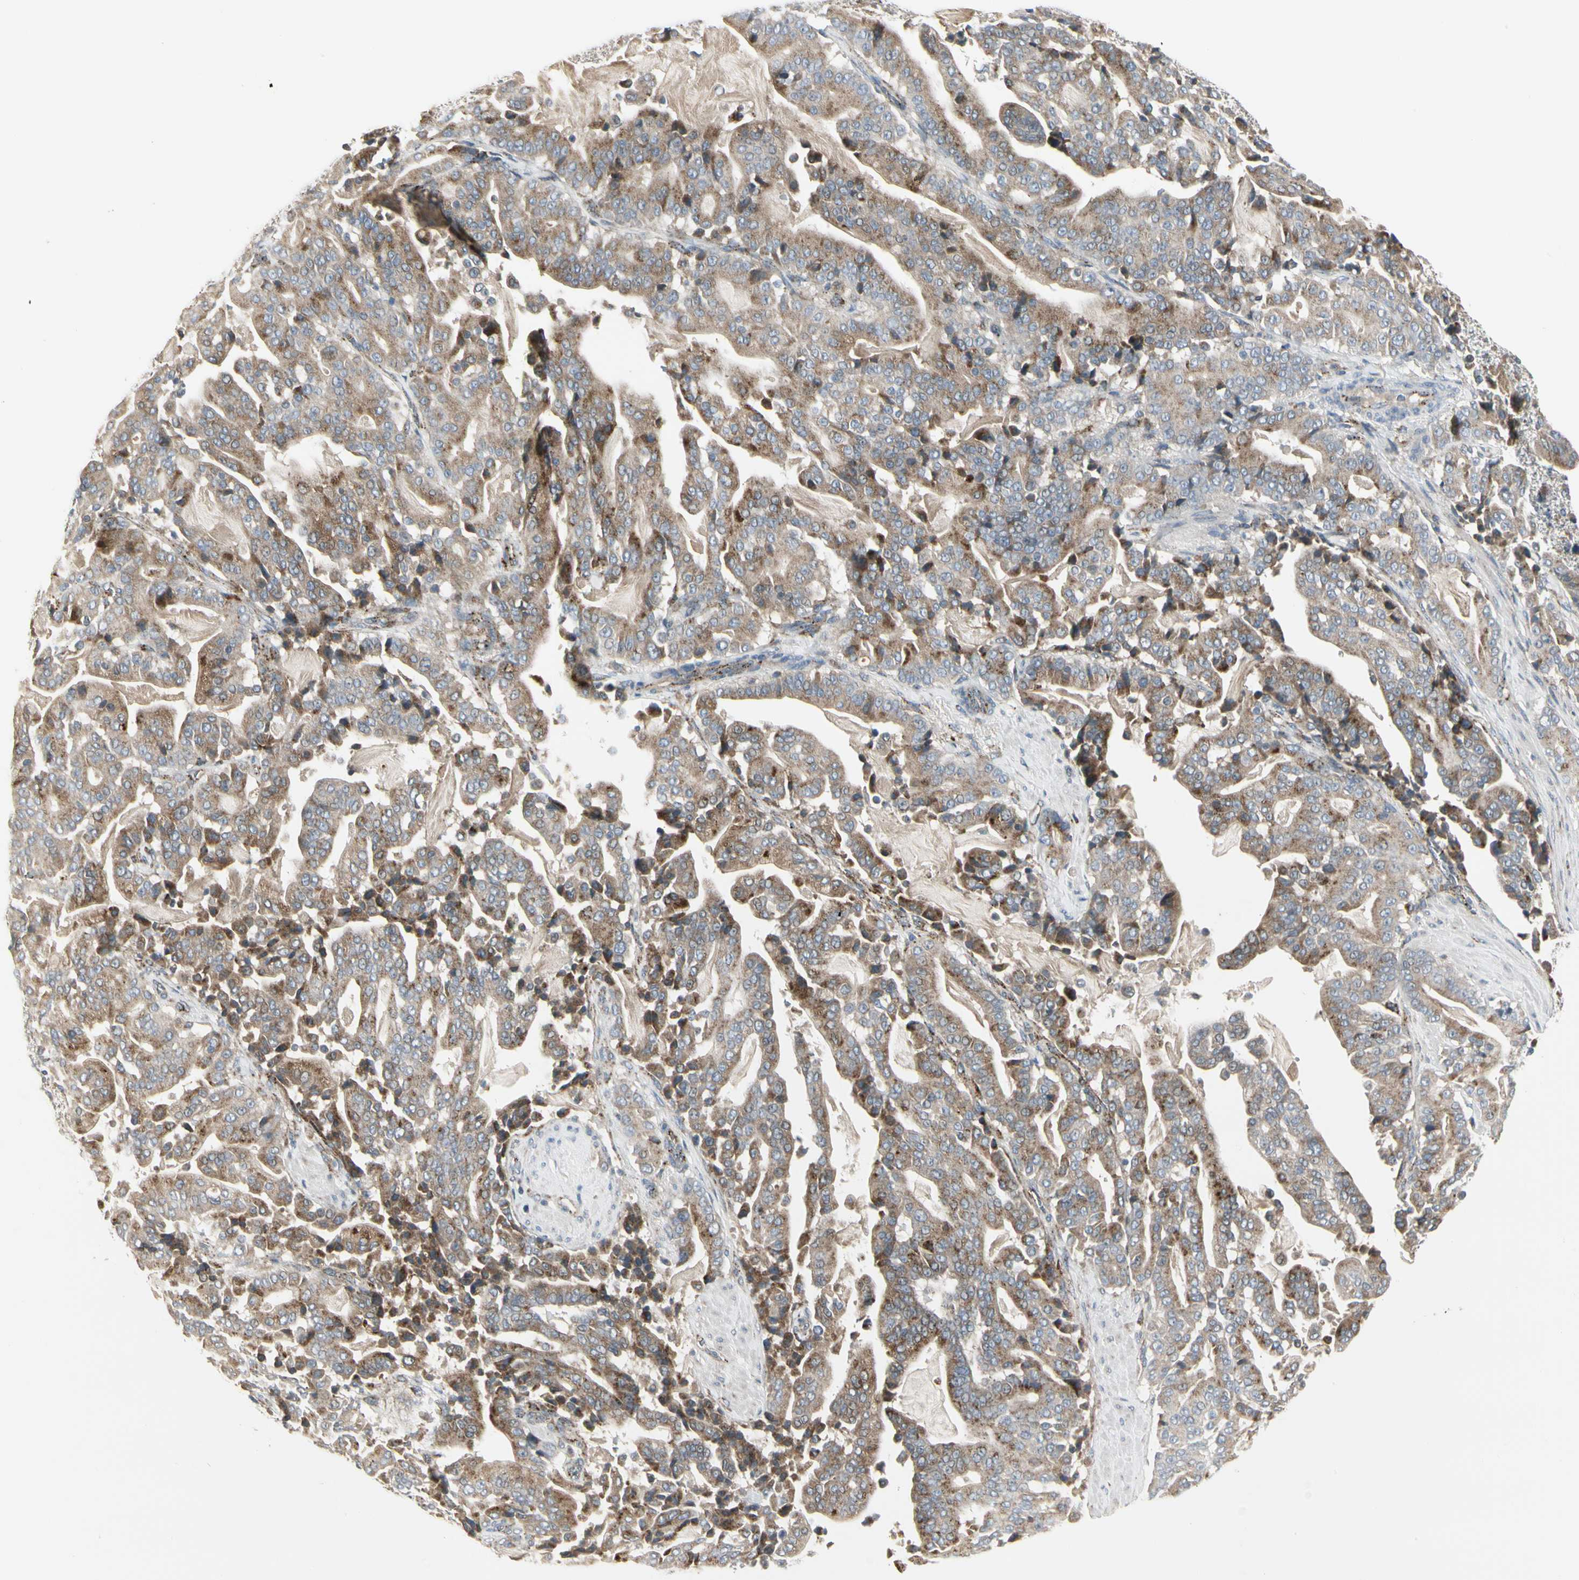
{"staining": {"intensity": "weak", "quantity": ">75%", "location": "cytoplasmic/membranous"}, "tissue": "pancreatic cancer", "cell_type": "Tumor cells", "image_type": "cancer", "snomed": [{"axis": "morphology", "description": "Adenocarcinoma, NOS"}, {"axis": "topography", "description": "Pancreas"}], "caption": "IHC histopathology image of neoplastic tissue: pancreatic cancer (adenocarcinoma) stained using IHC exhibits low levels of weak protein expression localized specifically in the cytoplasmic/membranous of tumor cells, appearing as a cytoplasmic/membranous brown color.", "gene": "GRN", "patient": {"sex": "male", "age": 63}}